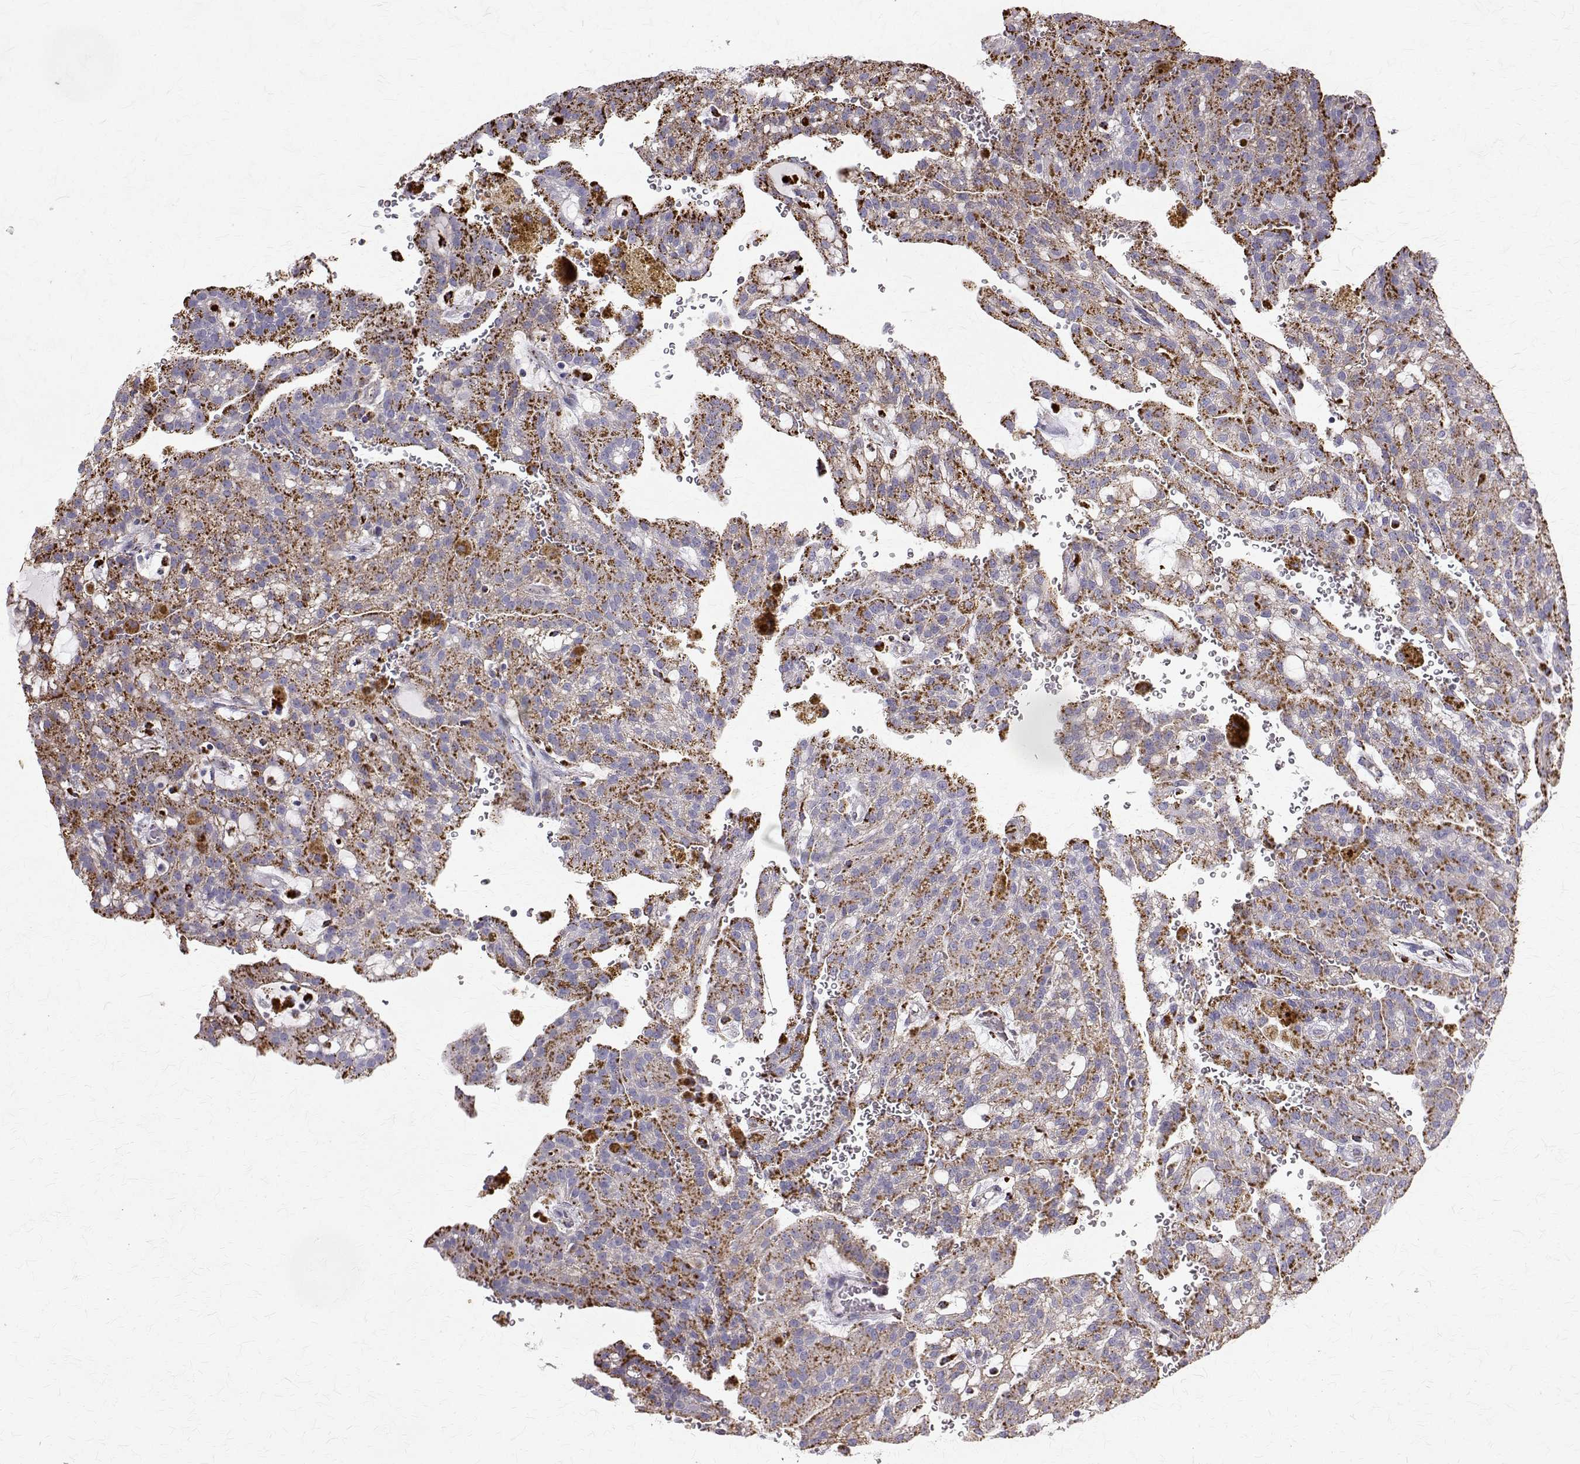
{"staining": {"intensity": "moderate", "quantity": ">75%", "location": "cytoplasmic/membranous"}, "tissue": "renal cancer", "cell_type": "Tumor cells", "image_type": "cancer", "snomed": [{"axis": "morphology", "description": "Adenocarcinoma, NOS"}, {"axis": "topography", "description": "Kidney"}], "caption": "Tumor cells demonstrate medium levels of moderate cytoplasmic/membranous expression in about >75% of cells in human renal cancer (adenocarcinoma). (DAB = brown stain, brightfield microscopy at high magnification).", "gene": "TPP1", "patient": {"sex": "male", "age": 63}}